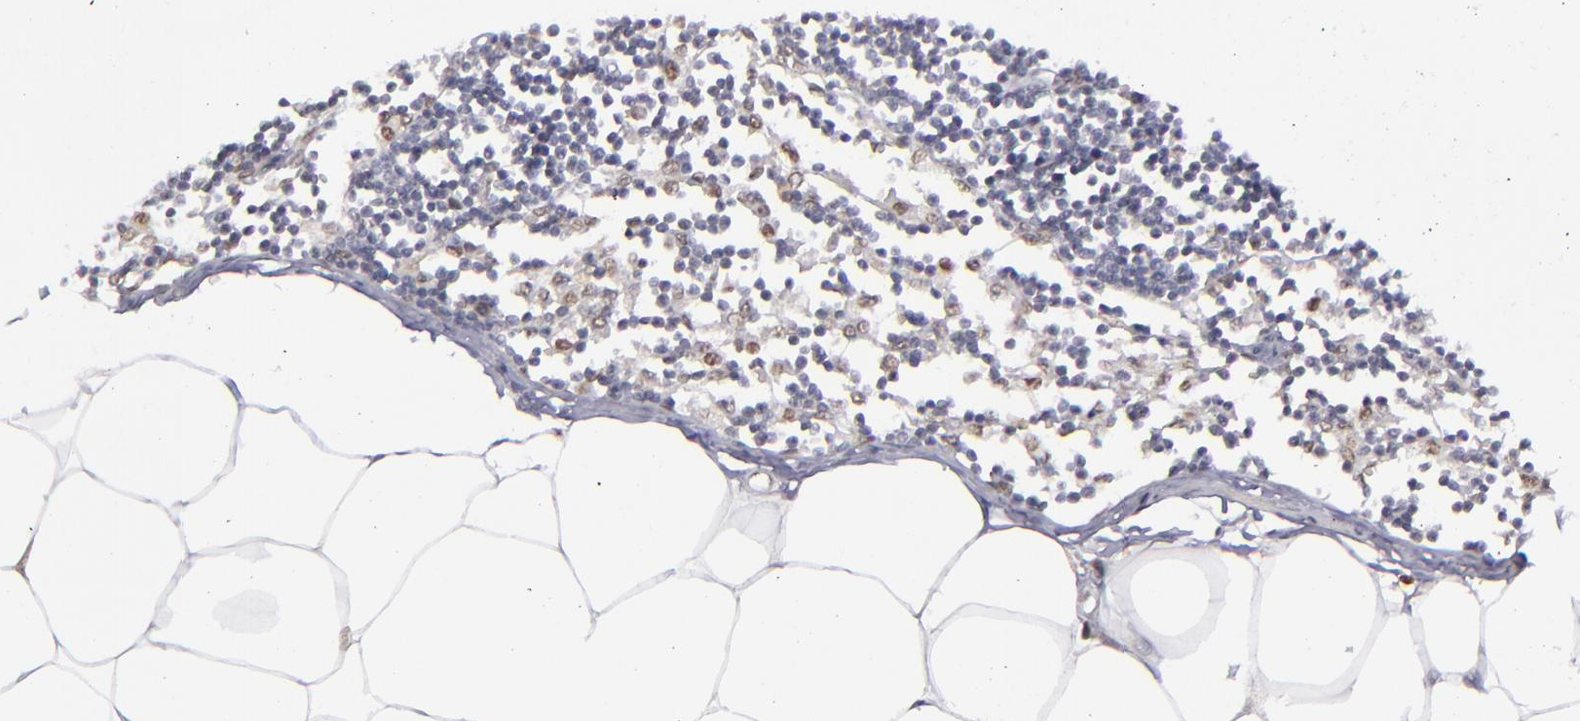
{"staining": {"intensity": "moderate", "quantity": ">75%", "location": "nuclear"}, "tissue": "adipose tissue", "cell_type": "Adipocytes", "image_type": "normal", "snomed": [{"axis": "morphology", "description": "Normal tissue, NOS"}, {"axis": "morphology", "description": "Adenocarcinoma, NOS"}, {"axis": "topography", "description": "Colon"}, {"axis": "topography", "description": "Peripheral nerve tissue"}], "caption": "Benign adipose tissue was stained to show a protein in brown. There is medium levels of moderate nuclear staining in about >75% of adipocytes. Immunohistochemistry stains the protein in brown and the nuclei are stained blue.", "gene": "RREB1", "patient": {"sex": "male", "age": 14}}